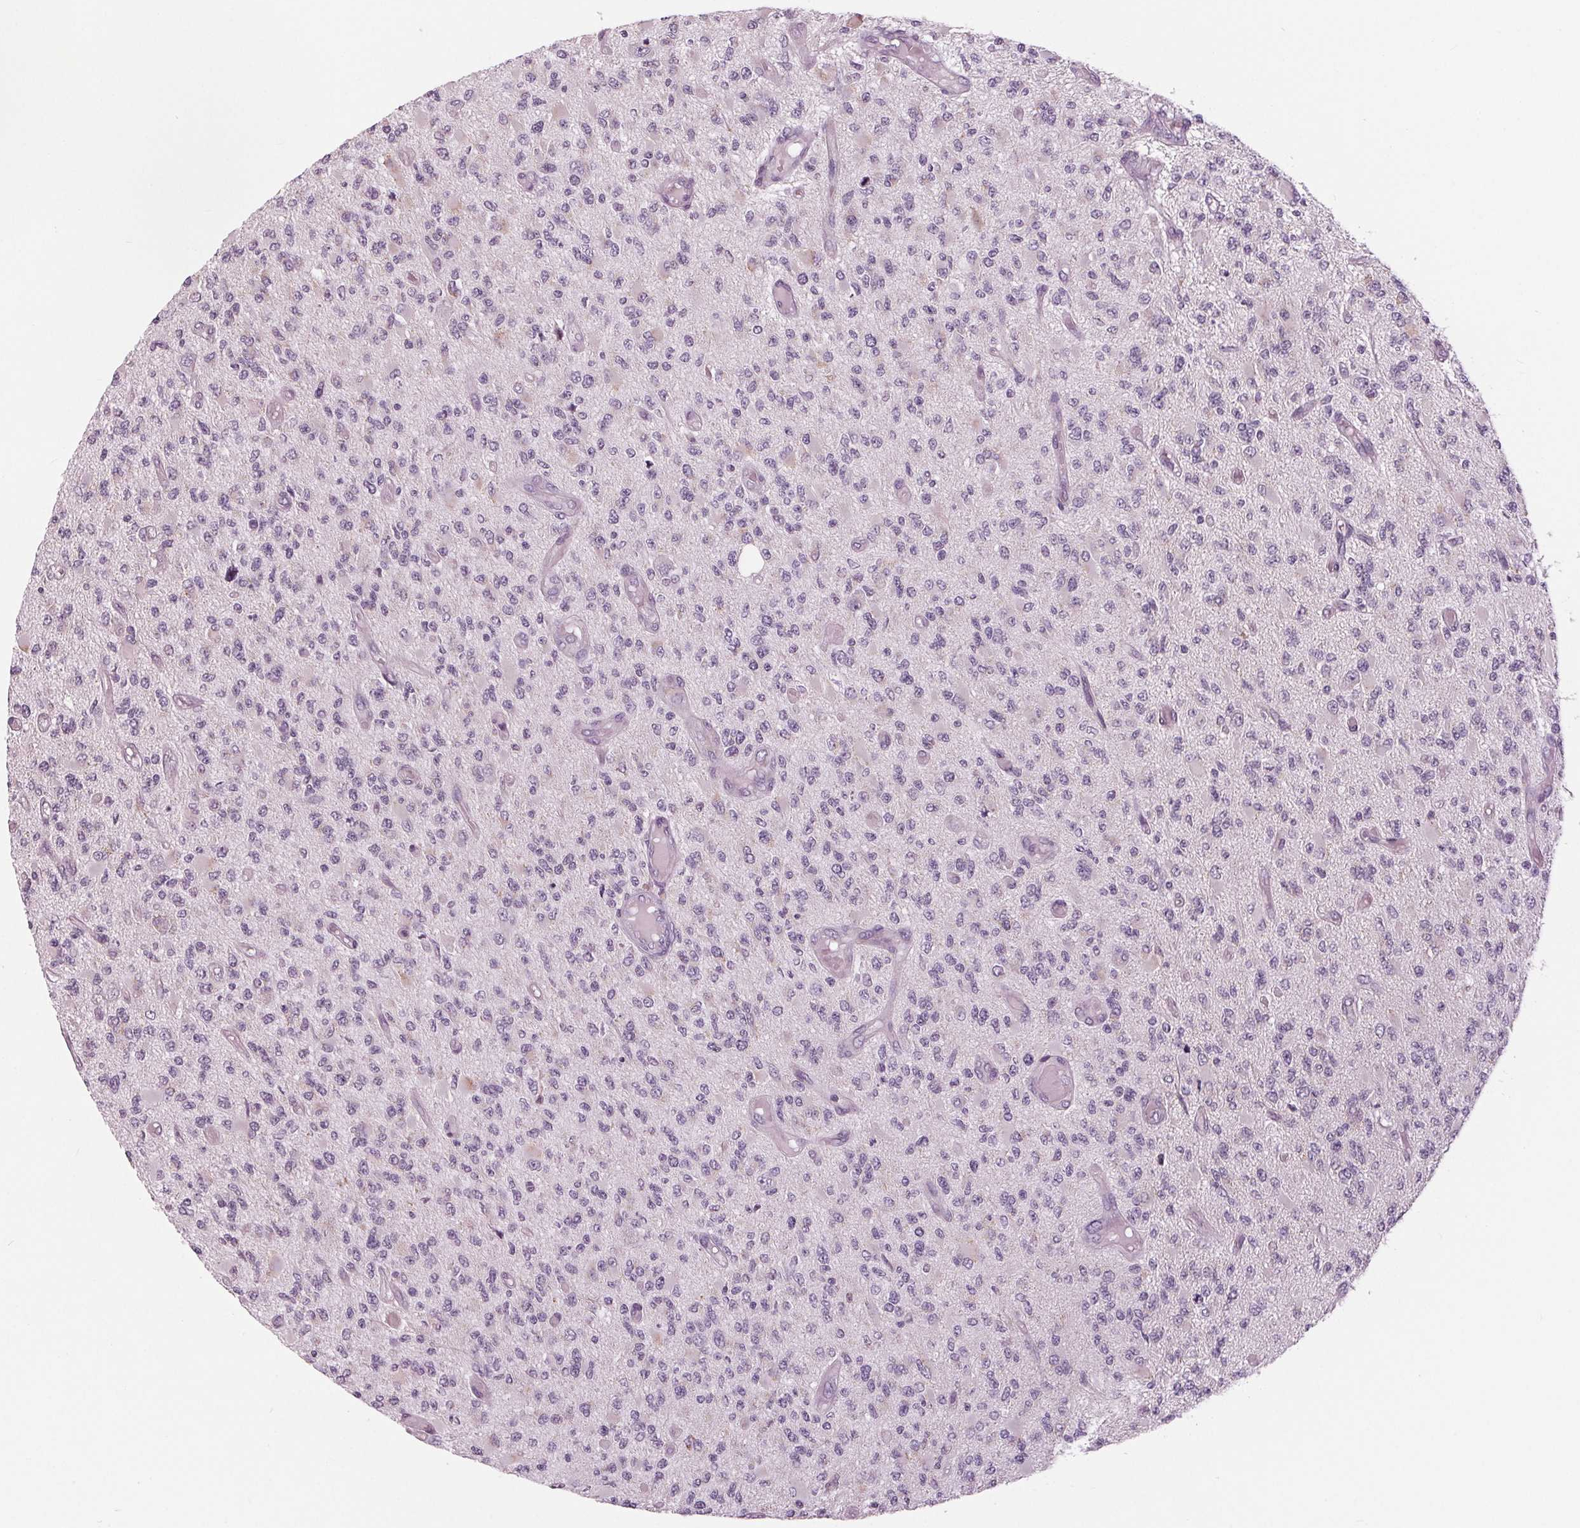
{"staining": {"intensity": "negative", "quantity": "none", "location": "none"}, "tissue": "glioma", "cell_type": "Tumor cells", "image_type": "cancer", "snomed": [{"axis": "morphology", "description": "Glioma, malignant, High grade"}, {"axis": "topography", "description": "Brain"}], "caption": "Immunohistochemistry (IHC) histopathology image of neoplastic tissue: high-grade glioma (malignant) stained with DAB (3,3'-diaminobenzidine) displays no significant protein expression in tumor cells.", "gene": "SAMD4A", "patient": {"sex": "female", "age": 63}}